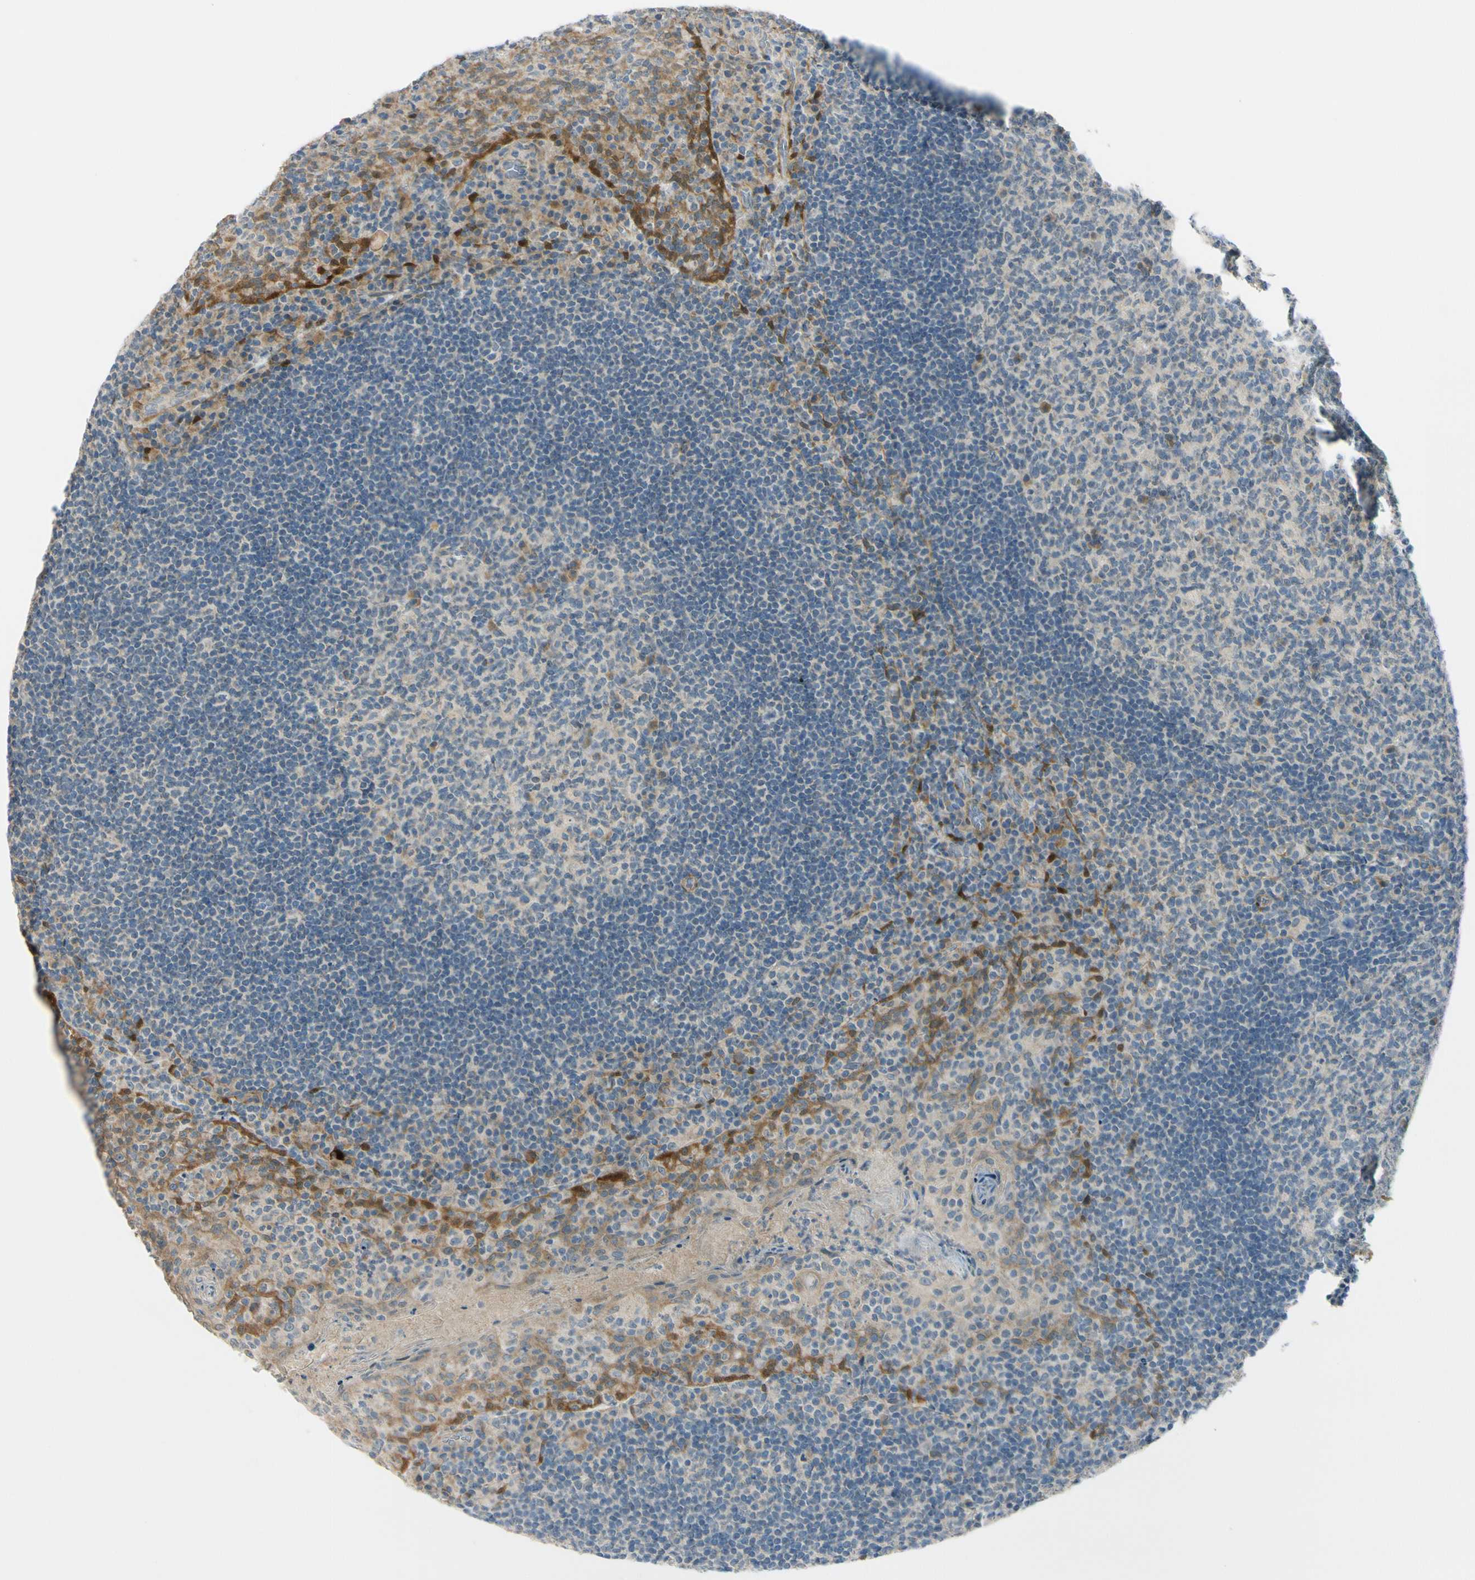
{"staining": {"intensity": "negative", "quantity": "none", "location": "none"}, "tissue": "tonsil", "cell_type": "Germinal center cells", "image_type": "normal", "snomed": [{"axis": "morphology", "description": "Normal tissue, NOS"}, {"axis": "topography", "description": "Tonsil"}], "caption": "Immunohistochemistry of benign human tonsil displays no staining in germinal center cells.", "gene": "FHL2", "patient": {"sex": "male", "age": 17}}